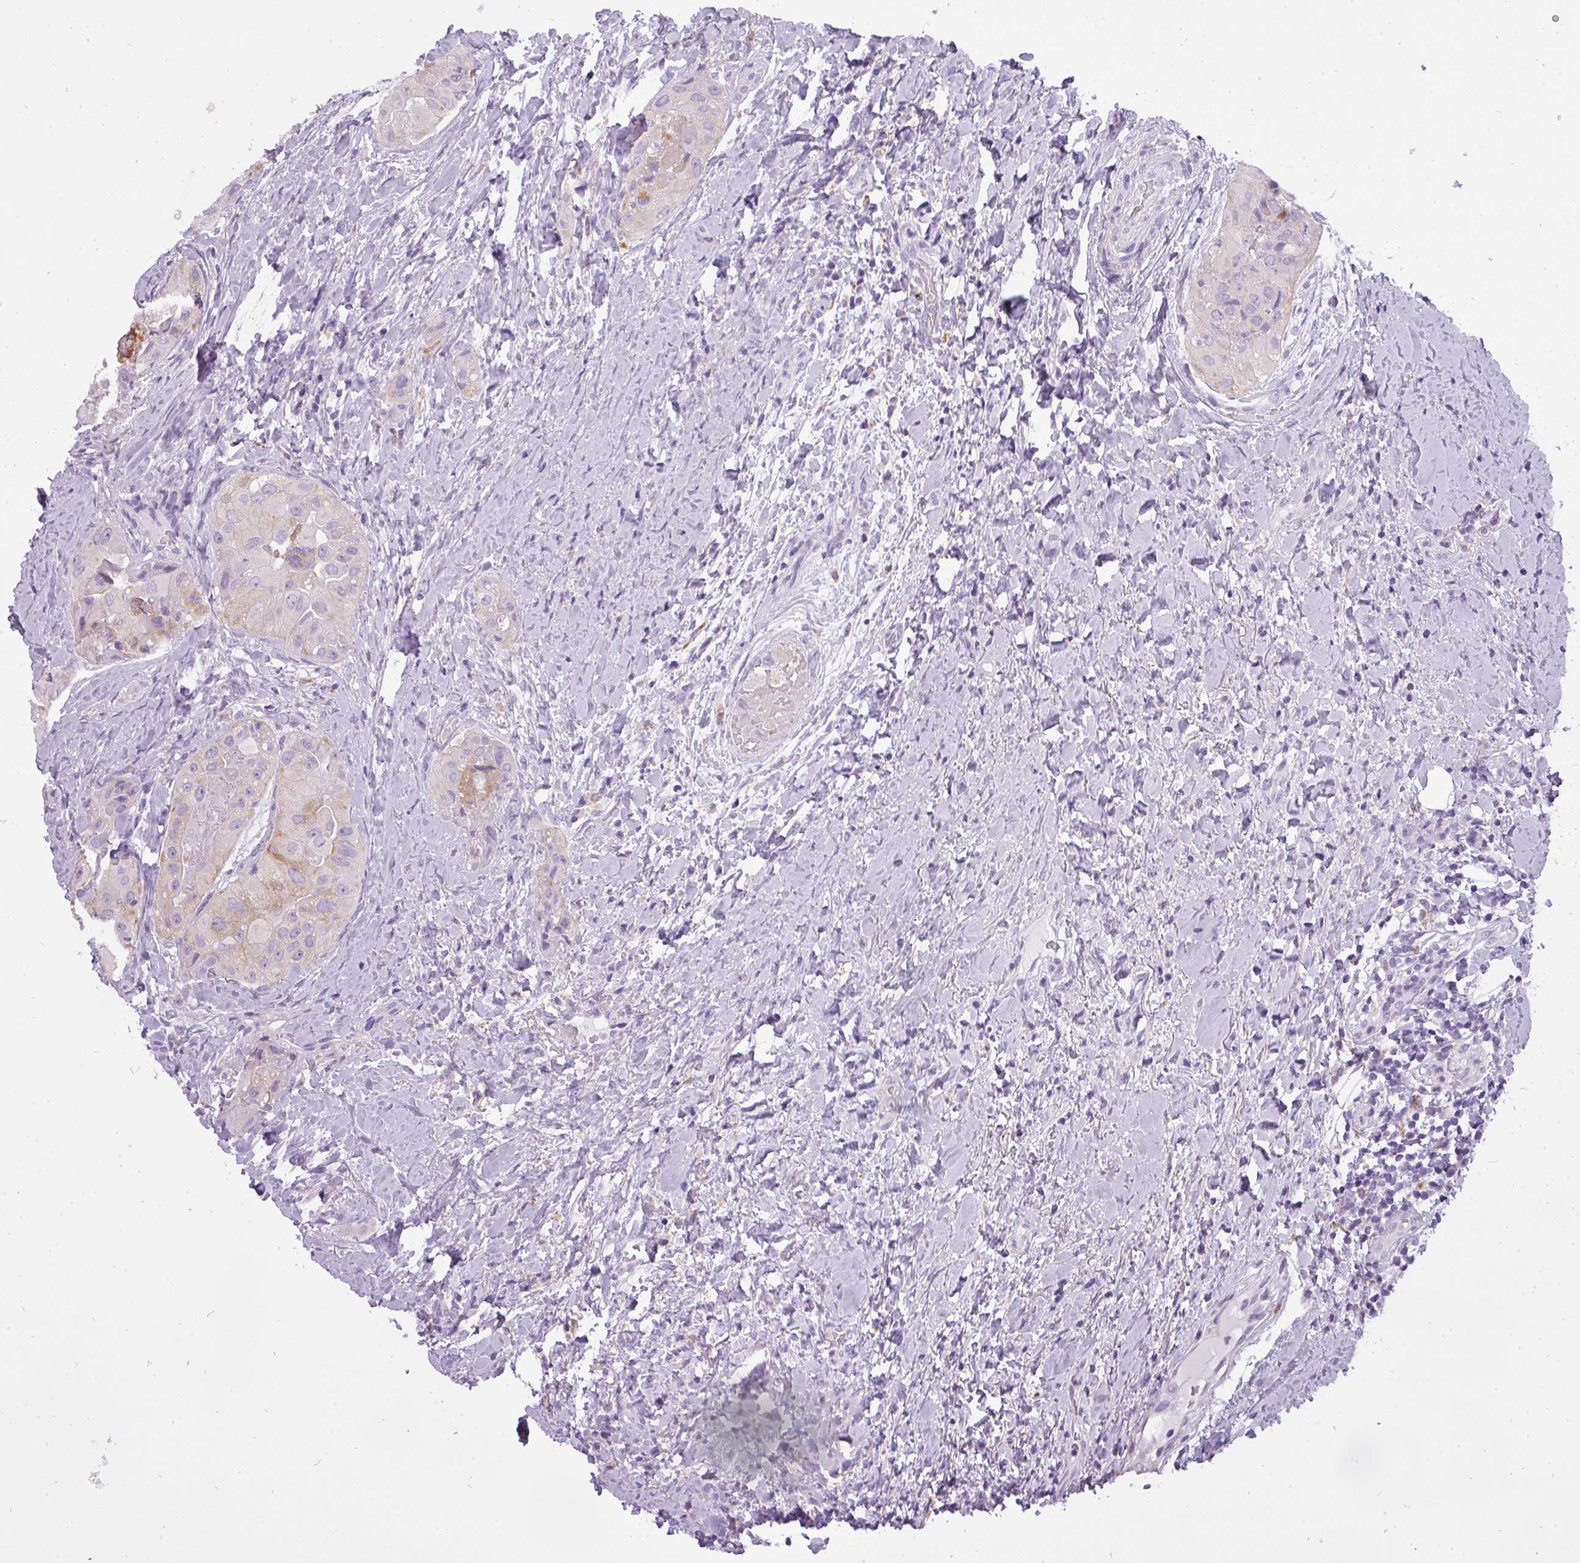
{"staining": {"intensity": "weak", "quantity": "<25%", "location": "cytoplasmic/membranous"}, "tissue": "thyroid cancer", "cell_type": "Tumor cells", "image_type": "cancer", "snomed": [{"axis": "morphology", "description": "Normal tissue, NOS"}, {"axis": "morphology", "description": "Papillary adenocarcinoma, NOS"}, {"axis": "topography", "description": "Thyroid gland"}], "caption": "Immunohistochemical staining of thyroid papillary adenocarcinoma displays no significant staining in tumor cells.", "gene": "ATP6V1D", "patient": {"sex": "female", "age": 59}}